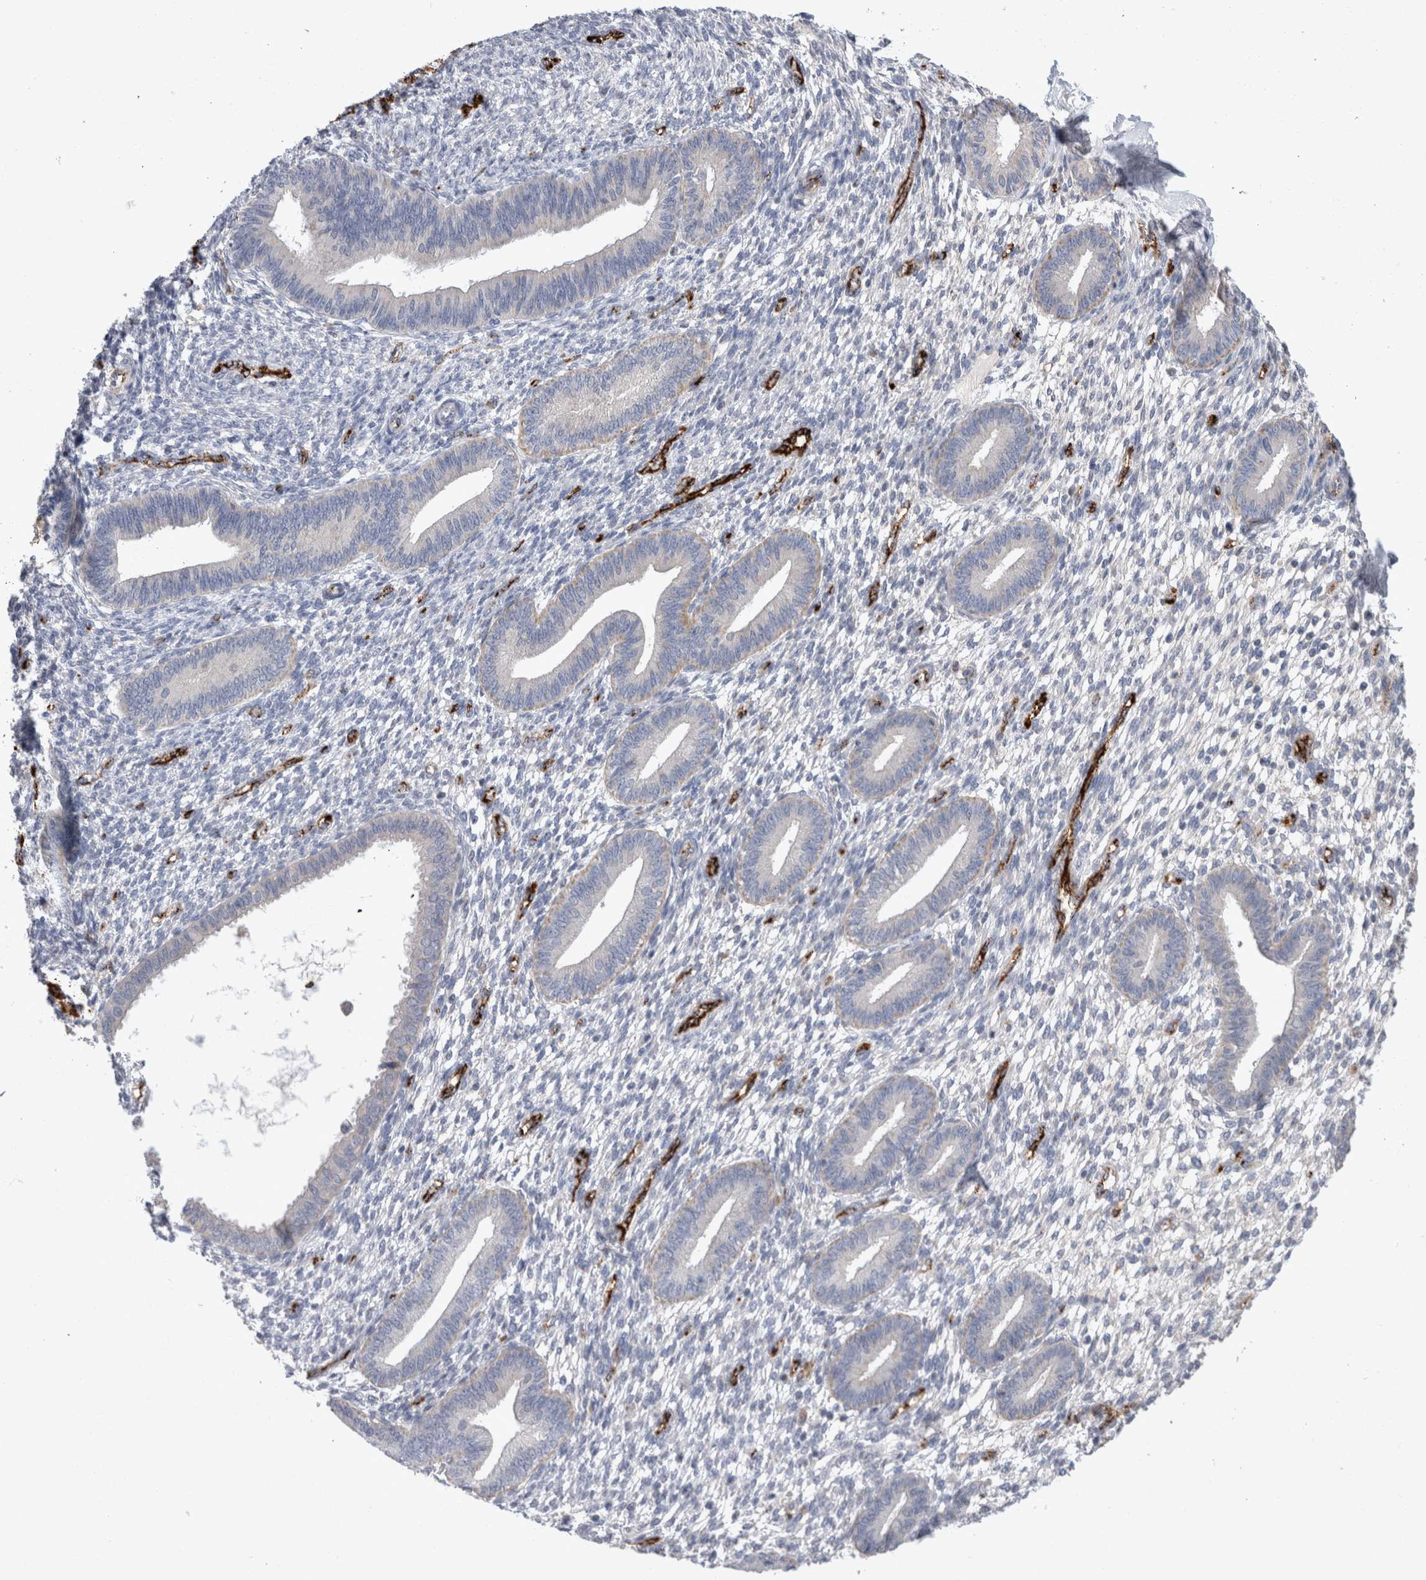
{"staining": {"intensity": "negative", "quantity": "none", "location": "none"}, "tissue": "endometrium", "cell_type": "Cells in endometrial stroma", "image_type": "normal", "snomed": [{"axis": "morphology", "description": "Normal tissue, NOS"}, {"axis": "topography", "description": "Endometrium"}], "caption": "The image displays no significant staining in cells in endometrial stroma of endometrium.", "gene": "IARS2", "patient": {"sex": "female", "age": 46}}